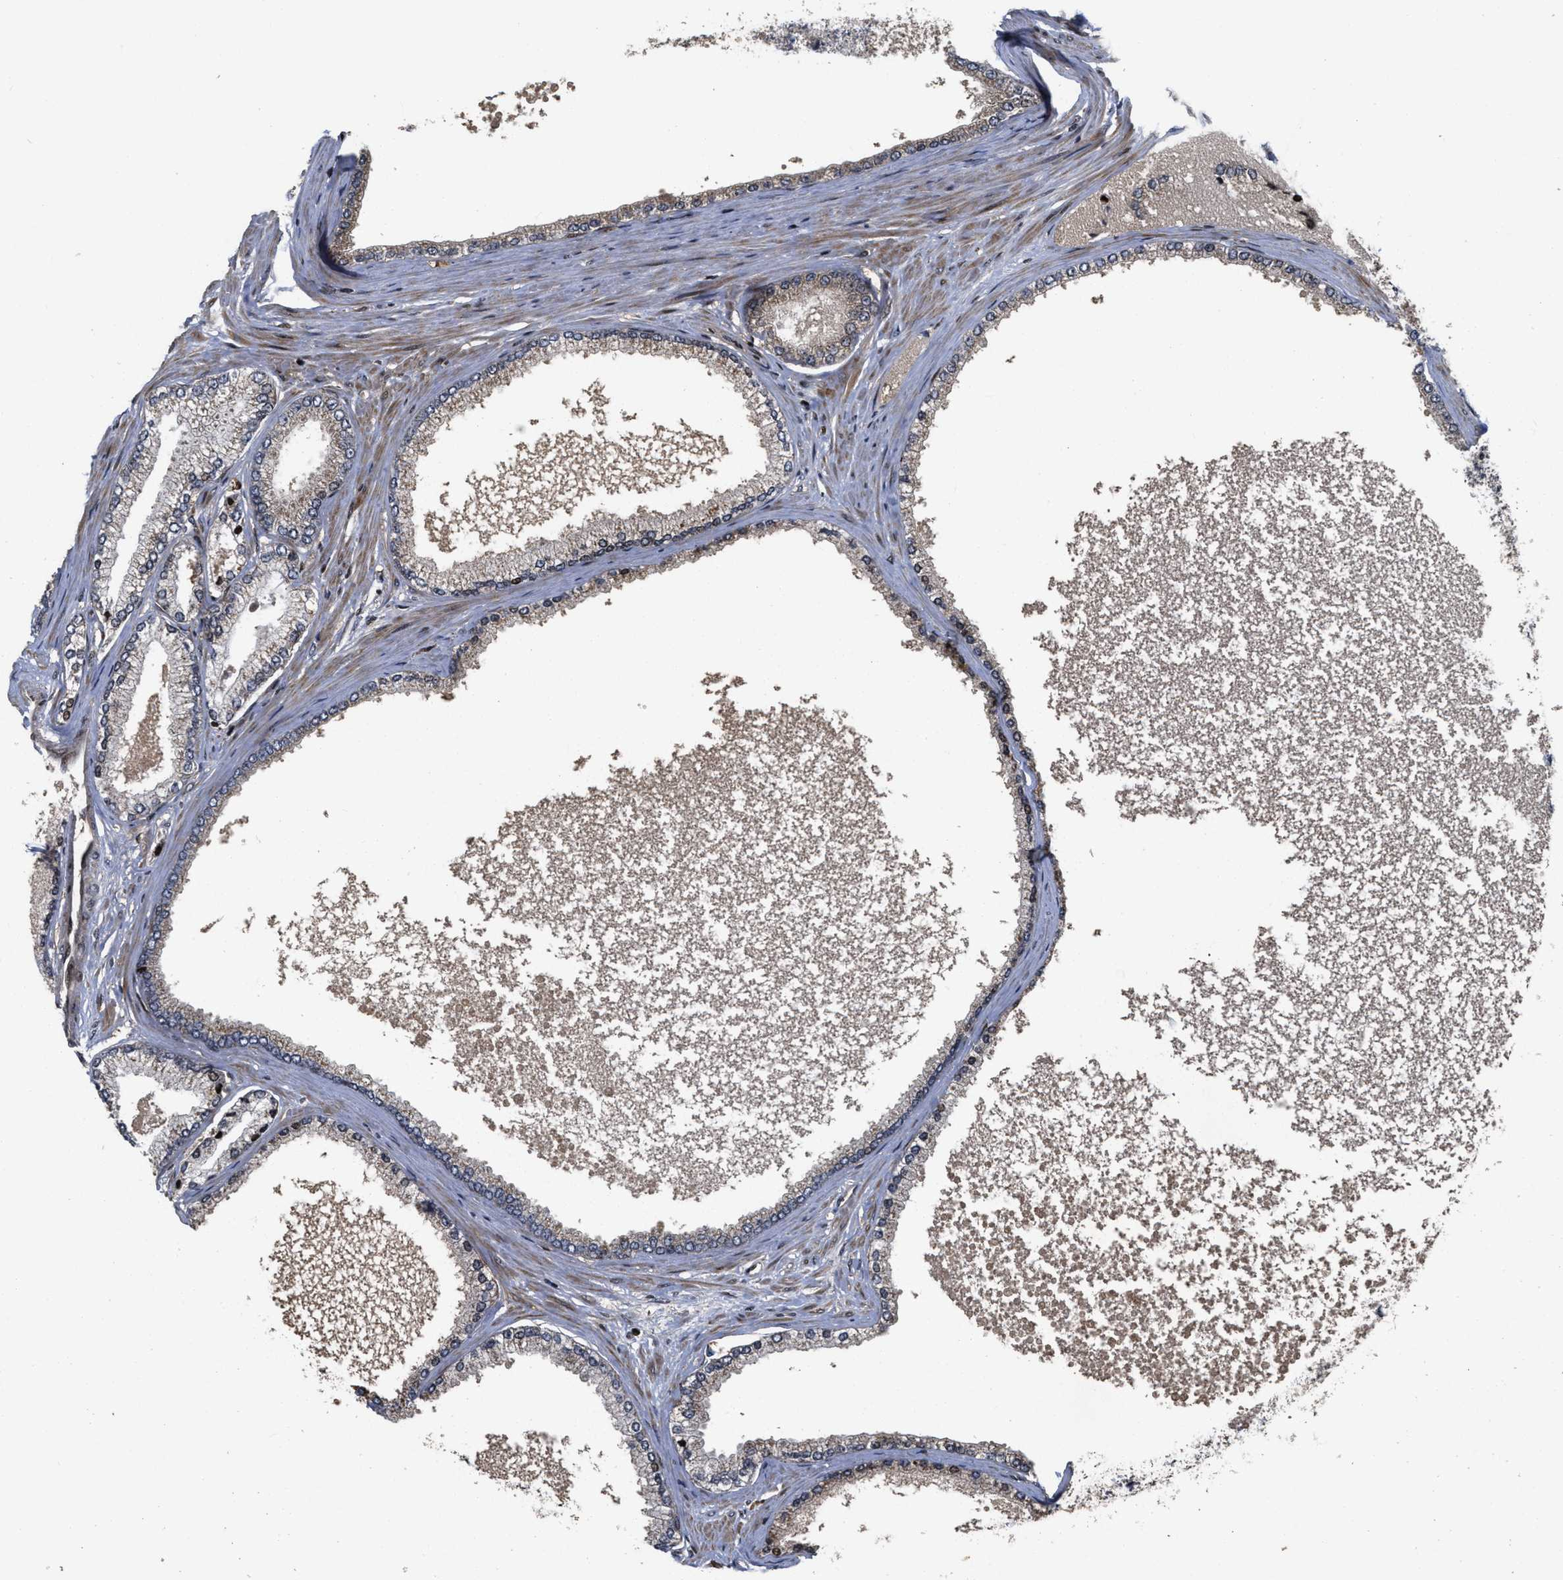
{"staining": {"intensity": "weak", "quantity": "<25%", "location": "cytoplasmic/membranous,nuclear"}, "tissue": "prostate cancer", "cell_type": "Tumor cells", "image_type": "cancer", "snomed": [{"axis": "morphology", "description": "Adenocarcinoma, High grade"}, {"axis": "topography", "description": "Prostate"}], "caption": "A histopathology image of prostate cancer stained for a protein demonstrates no brown staining in tumor cells.", "gene": "CBR3", "patient": {"sex": "male", "age": 61}}